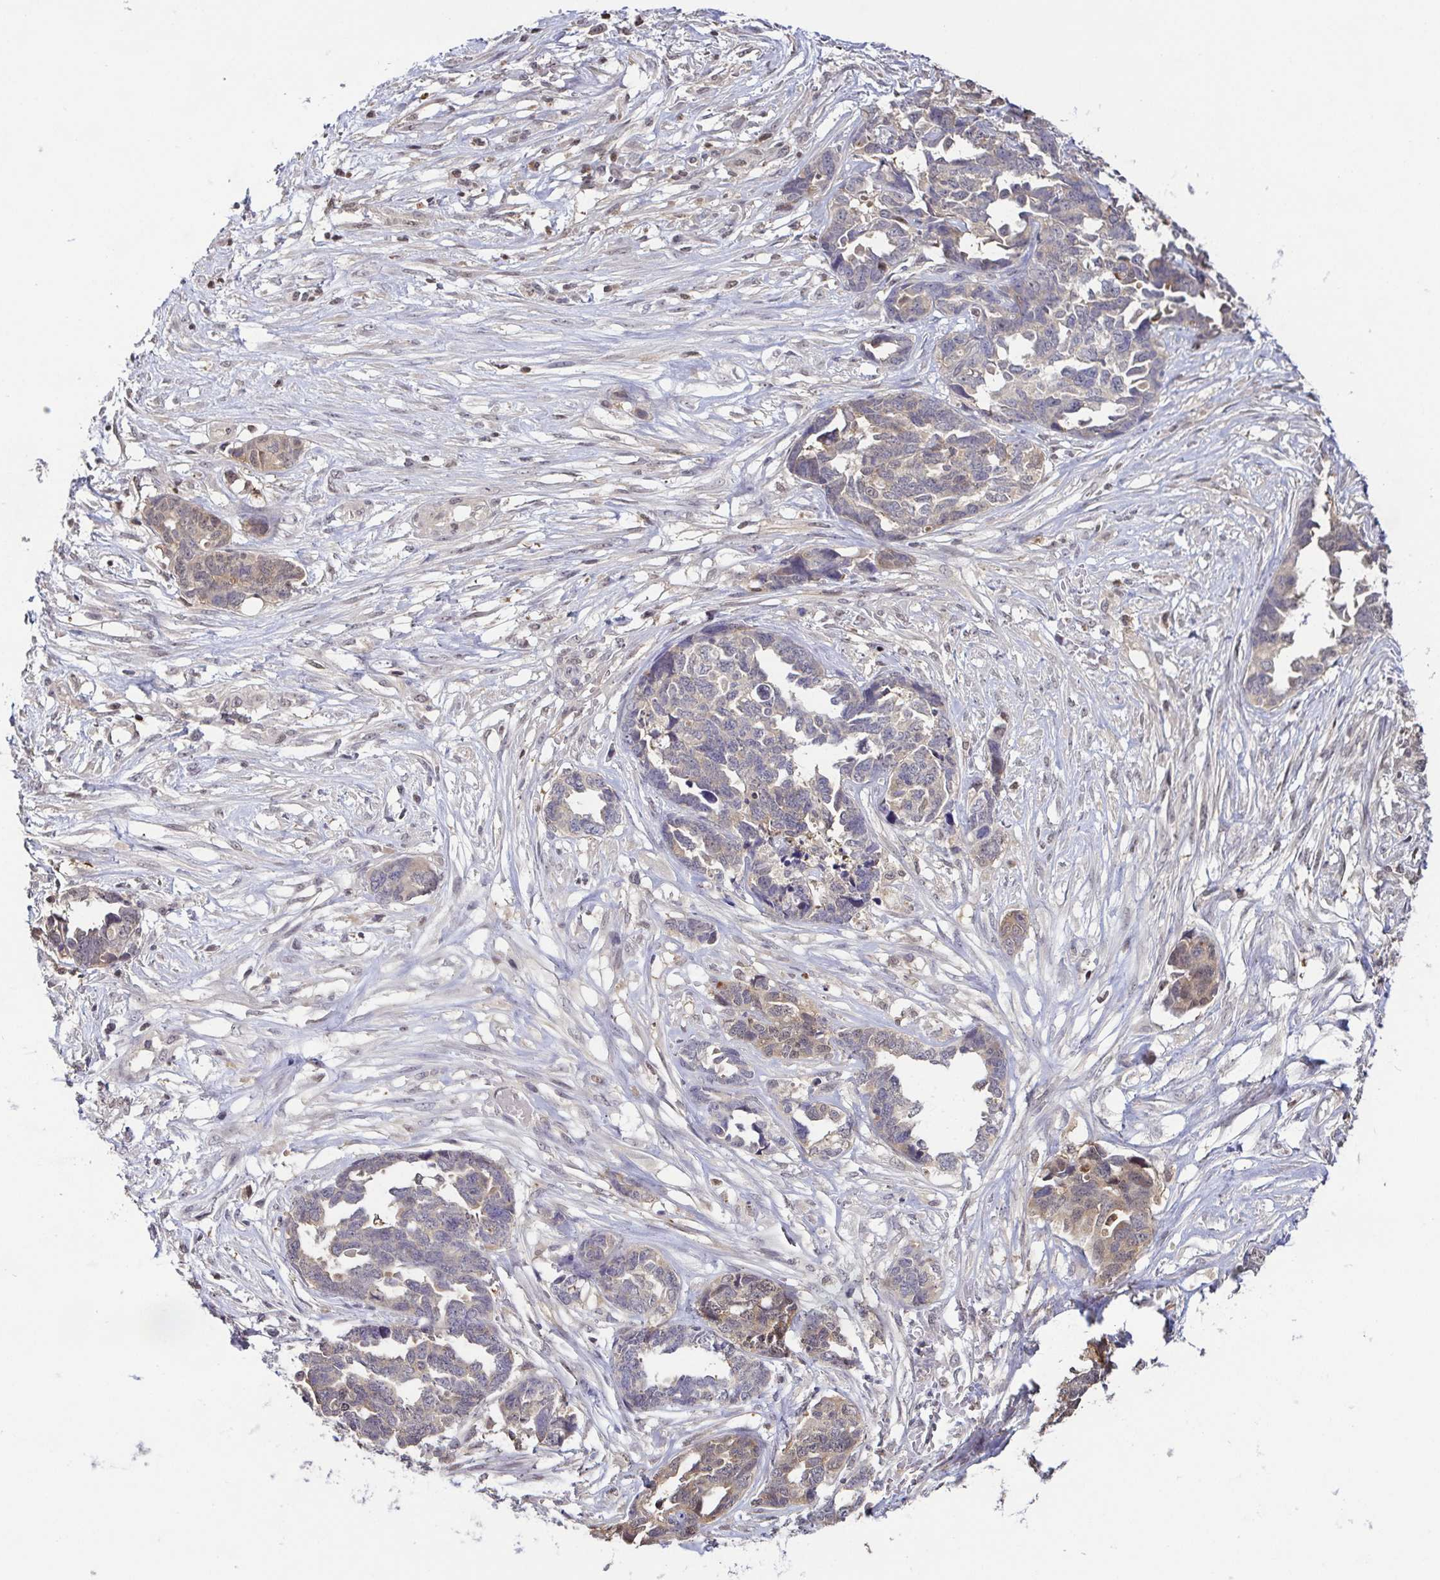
{"staining": {"intensity": "weak", "quantity": ">75%", "location": "cytoplasmic/membranous,nuclear"}, "tissue": "ovarian cancer", "cell_type": "Tumor cells", "image_type": "cancer", "snomed": [{"axis": "morphology", "description": "Cystadenocarcinoma, serous, NOS"}, {"axis": "topography", "description": "Ovary"}], "caption": "Ovarian cancer (serous cystadenocarcinoma) stained with DAB immunohistochemistry (IHC) demonstrates low levels of weak cytoplasmic/membranous and nuclear positivity in about >75% of tumor cells.", "gene": "PSMB9", "patient": {"sex": "female", "age": 69}}